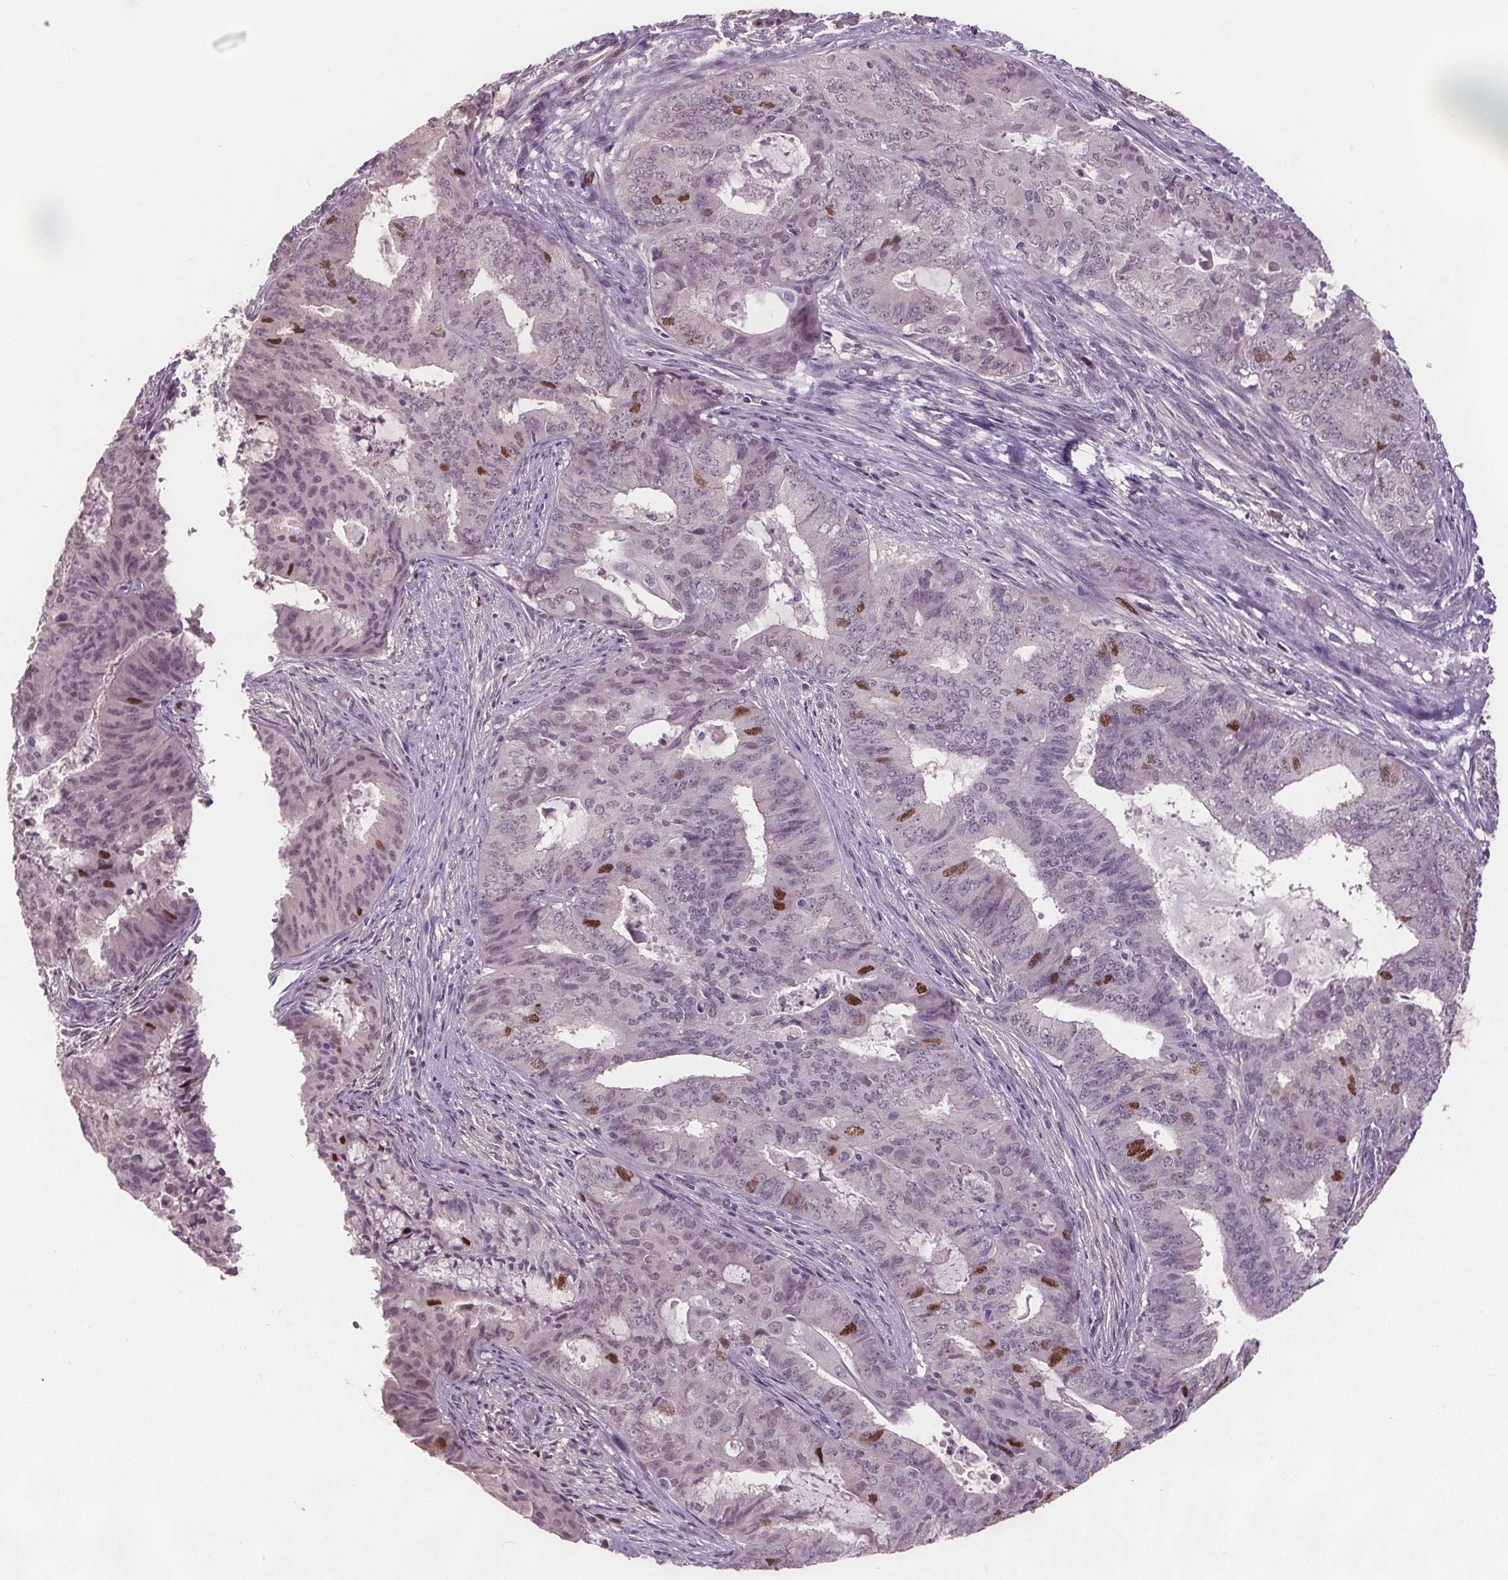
{"staining": {"intensity": "moderate", "quantity": "<25%", "location": "nuclear"}, "tissue": "endometrial cancer", "cell_type": "Tumor cells", "image_type": "cancer", "snomed": [{"axis": "morphology", "description": "Adenocarcinoma, NOS"}, {"axis": "topography", "description": "Endometrium"}], "caption": "DAB (3,3'-diaminobenzidine) immunohistochemical staining of adenocarcinoma (endometrial) reveals moderate nuclear protein staining in approximately <25% of tumor cells.", "gene": "CENPF", "patient": {"sex": "female", "age": 62}}